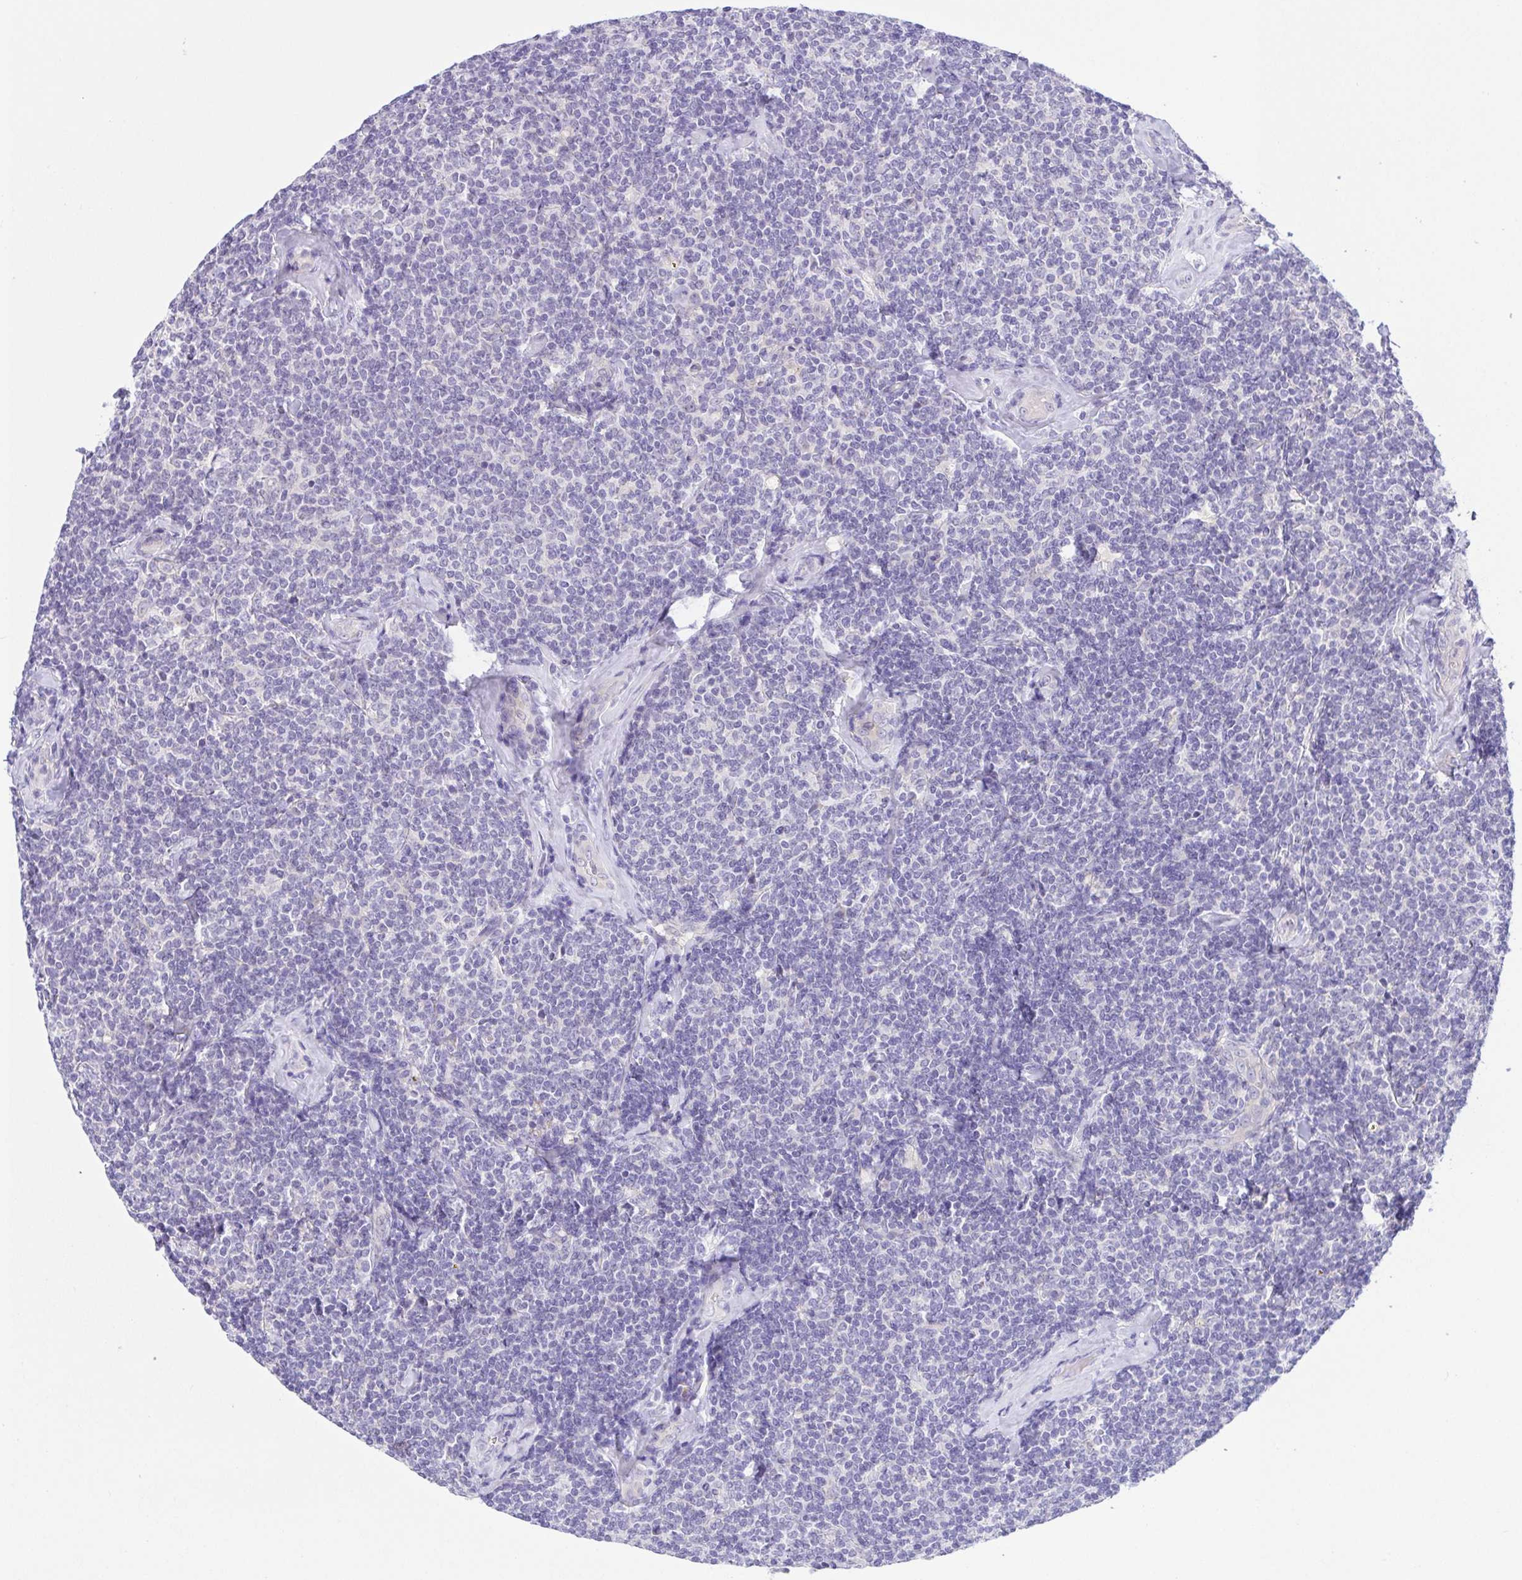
{"staining": {"intensity": "negative", "quantity": "none", "location": "none"}, "tissue": "lymphoma", "cell_type": "Tumor cells", "image_type": "cancer", "snomed": [{"axis": "morphology", "description": "Malignant lymphoma, non-Hodgkin's type, Low grade"}, {"axis": "topography", "description": "Lymph node"}], "caption": "The image demonstrates no significant staining in tumor cells of lymphoma.", "gene": "KRTDAP", "patient": {"sex": "female", "age": 56}}